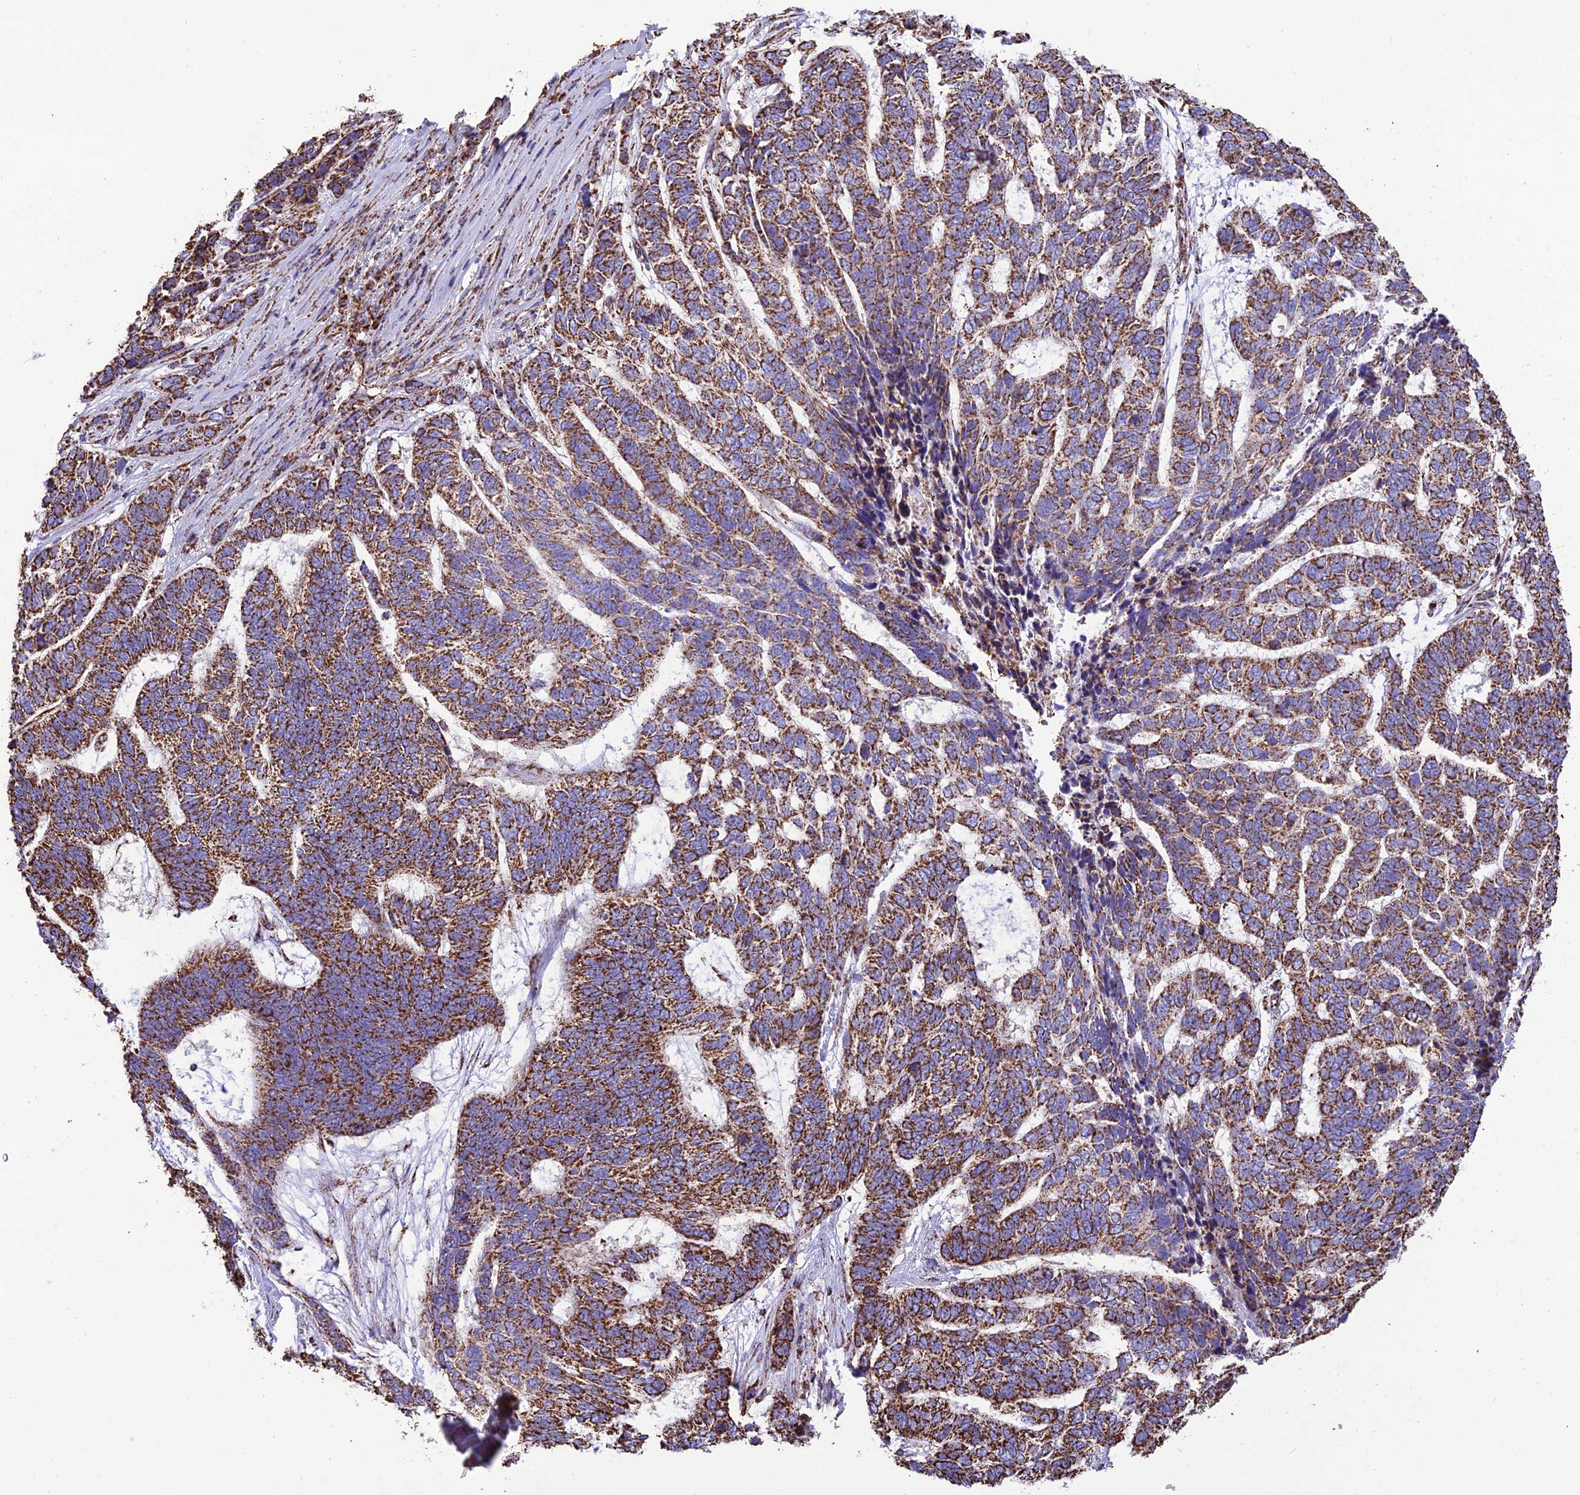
{"staining": {"intensity": "strong", "quantity": ">75%", "location": "cytoplasmic/membranous"}, "tissue": "skin cancer", "cell_type": "Tumor cells", "image_type": "cancer", "snomed": [{"axis": "morphology", "description": "Basal cell carcinoma"}, {"axis": "topography", "description": "Skin"}], "caption": "Immunohistochemical staining of skin basal cell carcinoma exhibits high levels of strong cytoplasmic/membranous expression in approximately >75% of tumor cells.", "gene": "NDUFAF1", "patient": {"sex": "female", "age": 65}}